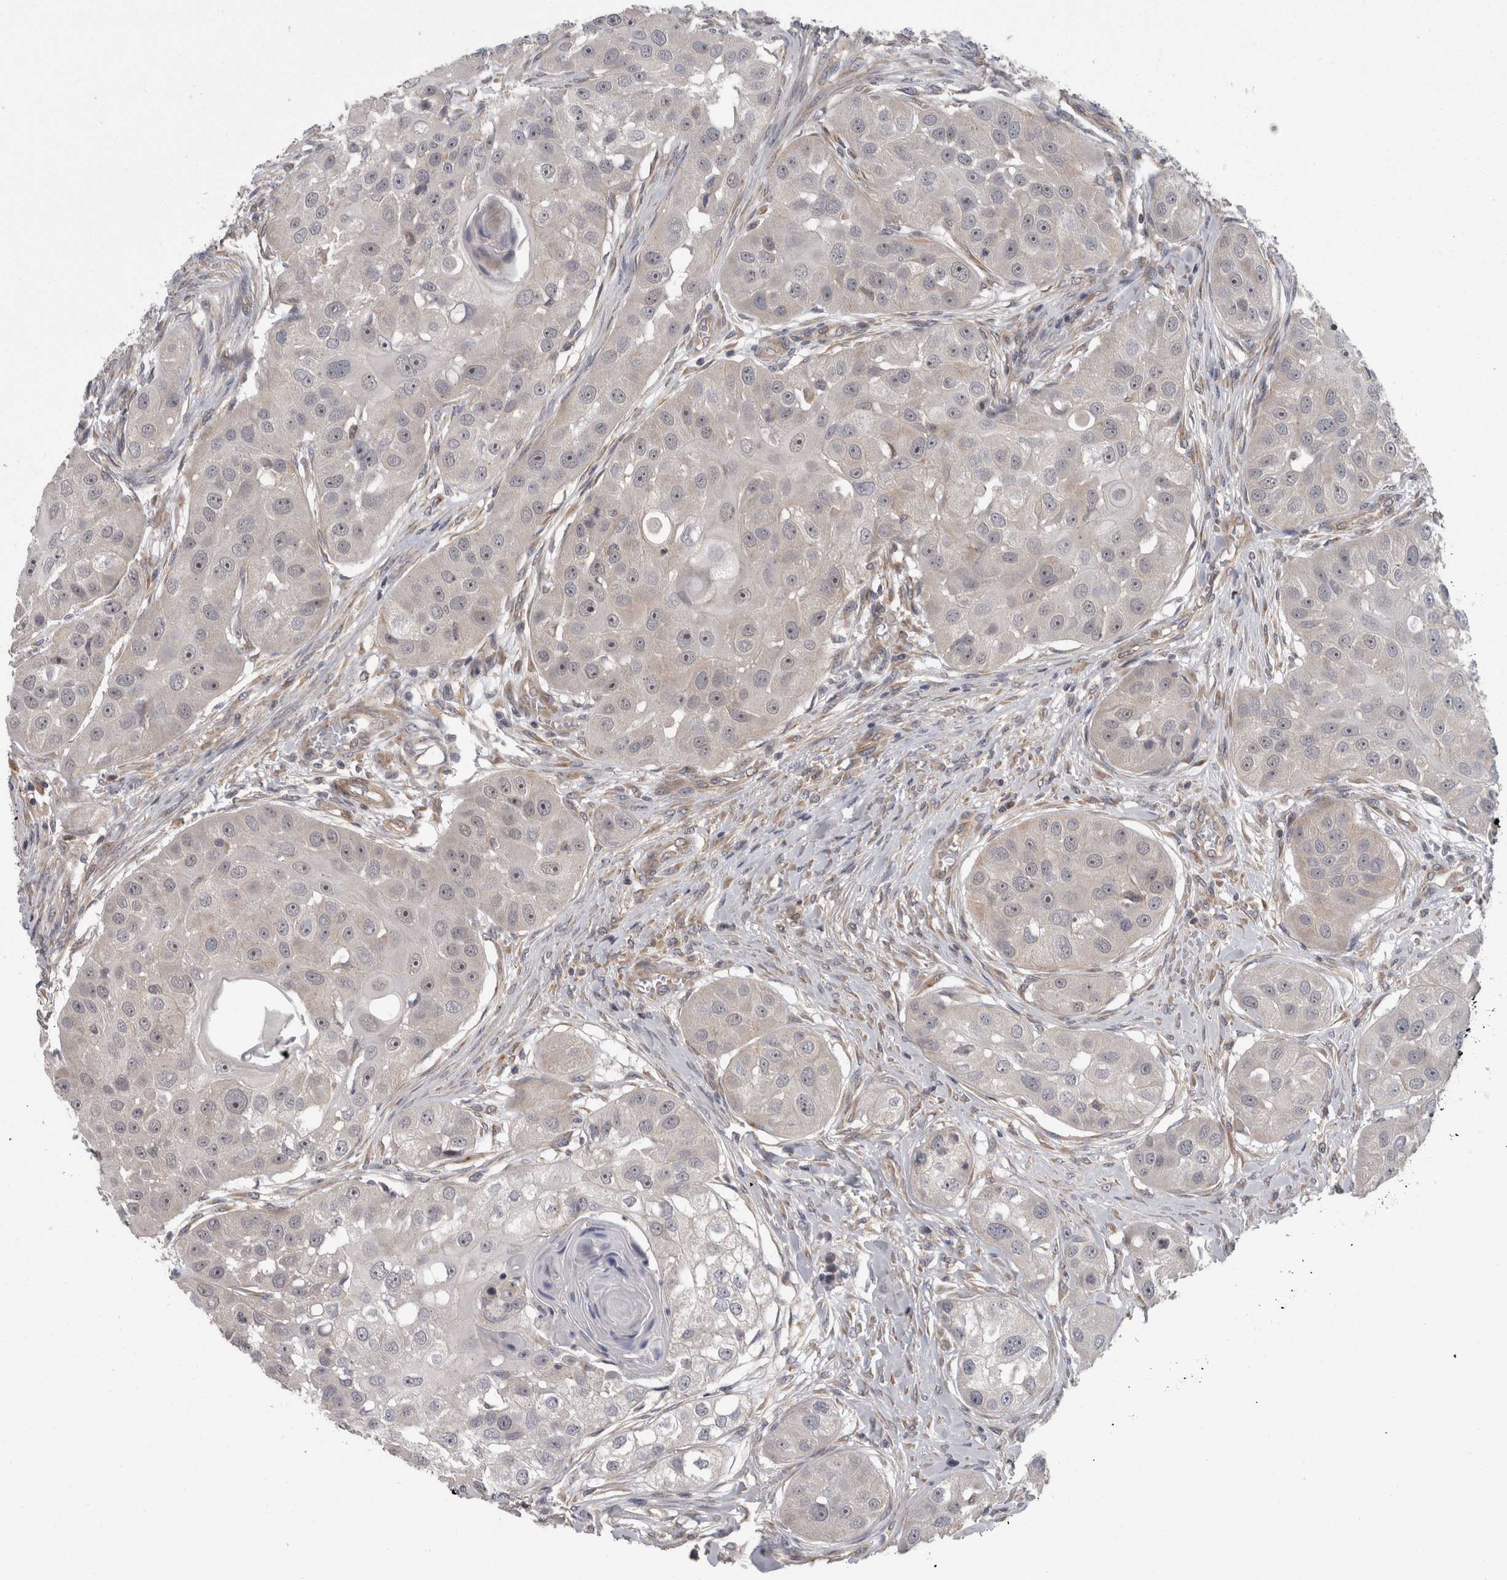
{"staining": {"intensity": "negative", "quantity": "none", "location": "none"}, "tissue": "head and neck cancer", "cell_type": "Tumor cells", "image_type": "cancer", "snomed": [{"axis": "morphology", "description": "Normal tissue, NOS"}, {"axis": "morphology", "description": "Squamous cell carcinoma, NOS"}, {"axis": "topography", "description": "Skeletal muscle"}, {"axis": "topography", "description": "Head-Neck"}], "caption": "Immunohistochemistry micrograph of human head and neck squamous cell carcinoma stained for a protein (brown), which demonstrates no staining in tumor cells. The staining is performed using DAB (3,3'-diaminobenzidine) brown chromogen with nuclei counter-stained in using hematoxylin.", "gene": "RMDN1", "patient": {"sex": "male", "age": 51}}